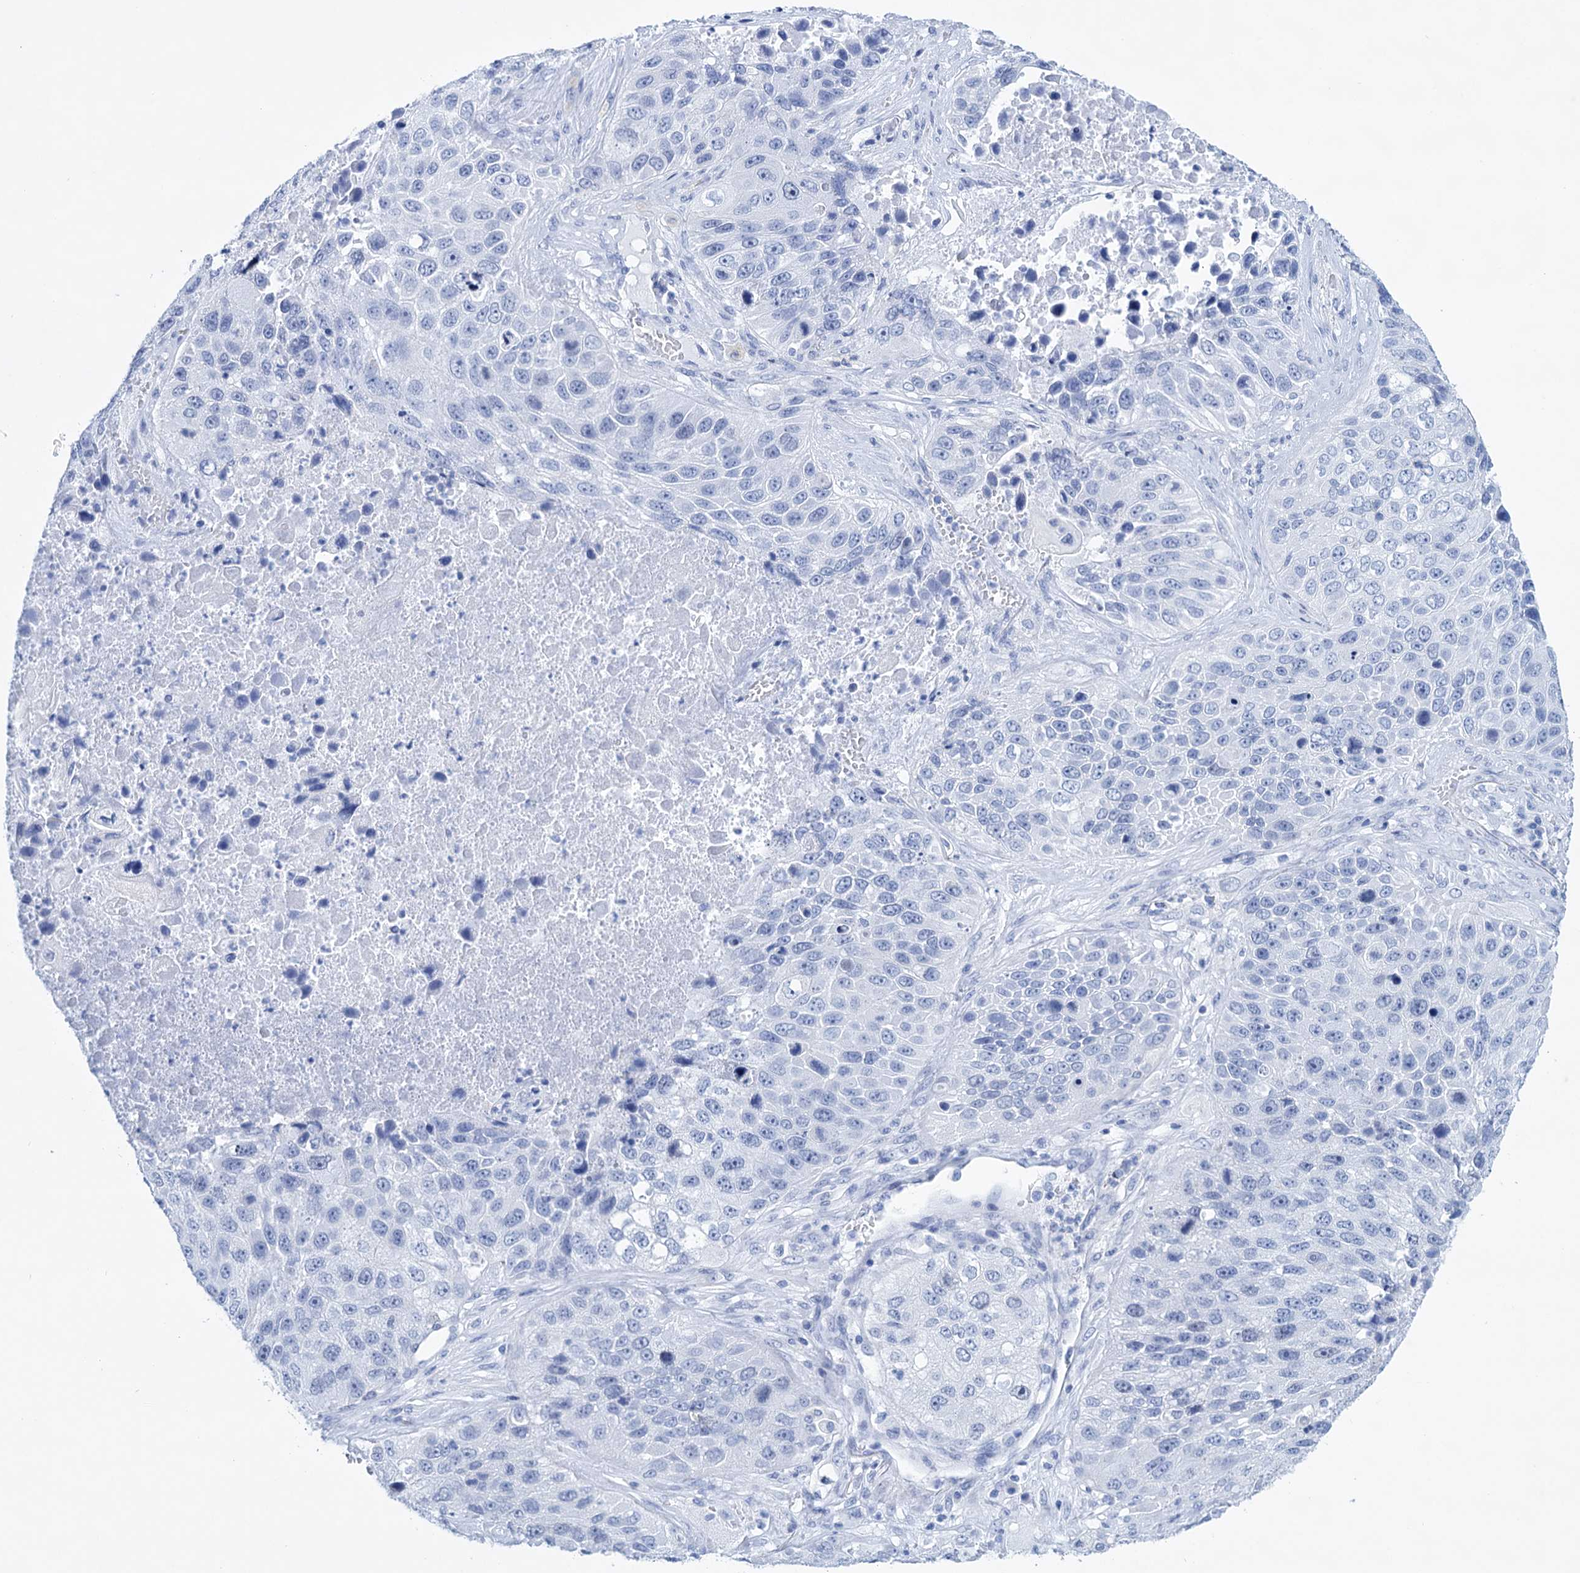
{"staining": {"intensity": "negative", "quantity": "none", "location": "none"}, "tissue": "lung cancer", "cell_type": "Tumor cells", "image_type": "cancer", "snomed": [{"axis": "morphology", "description": "Squamous cell carcinoma, NOS"}, {"axis": "topography", "description": "Lung"}], "caption": "There is no significant expression in tumor cells of lung squamous cell carcinoma.", "gene": "FBXW12", "patient": {"sex": "male", "age": 61}}